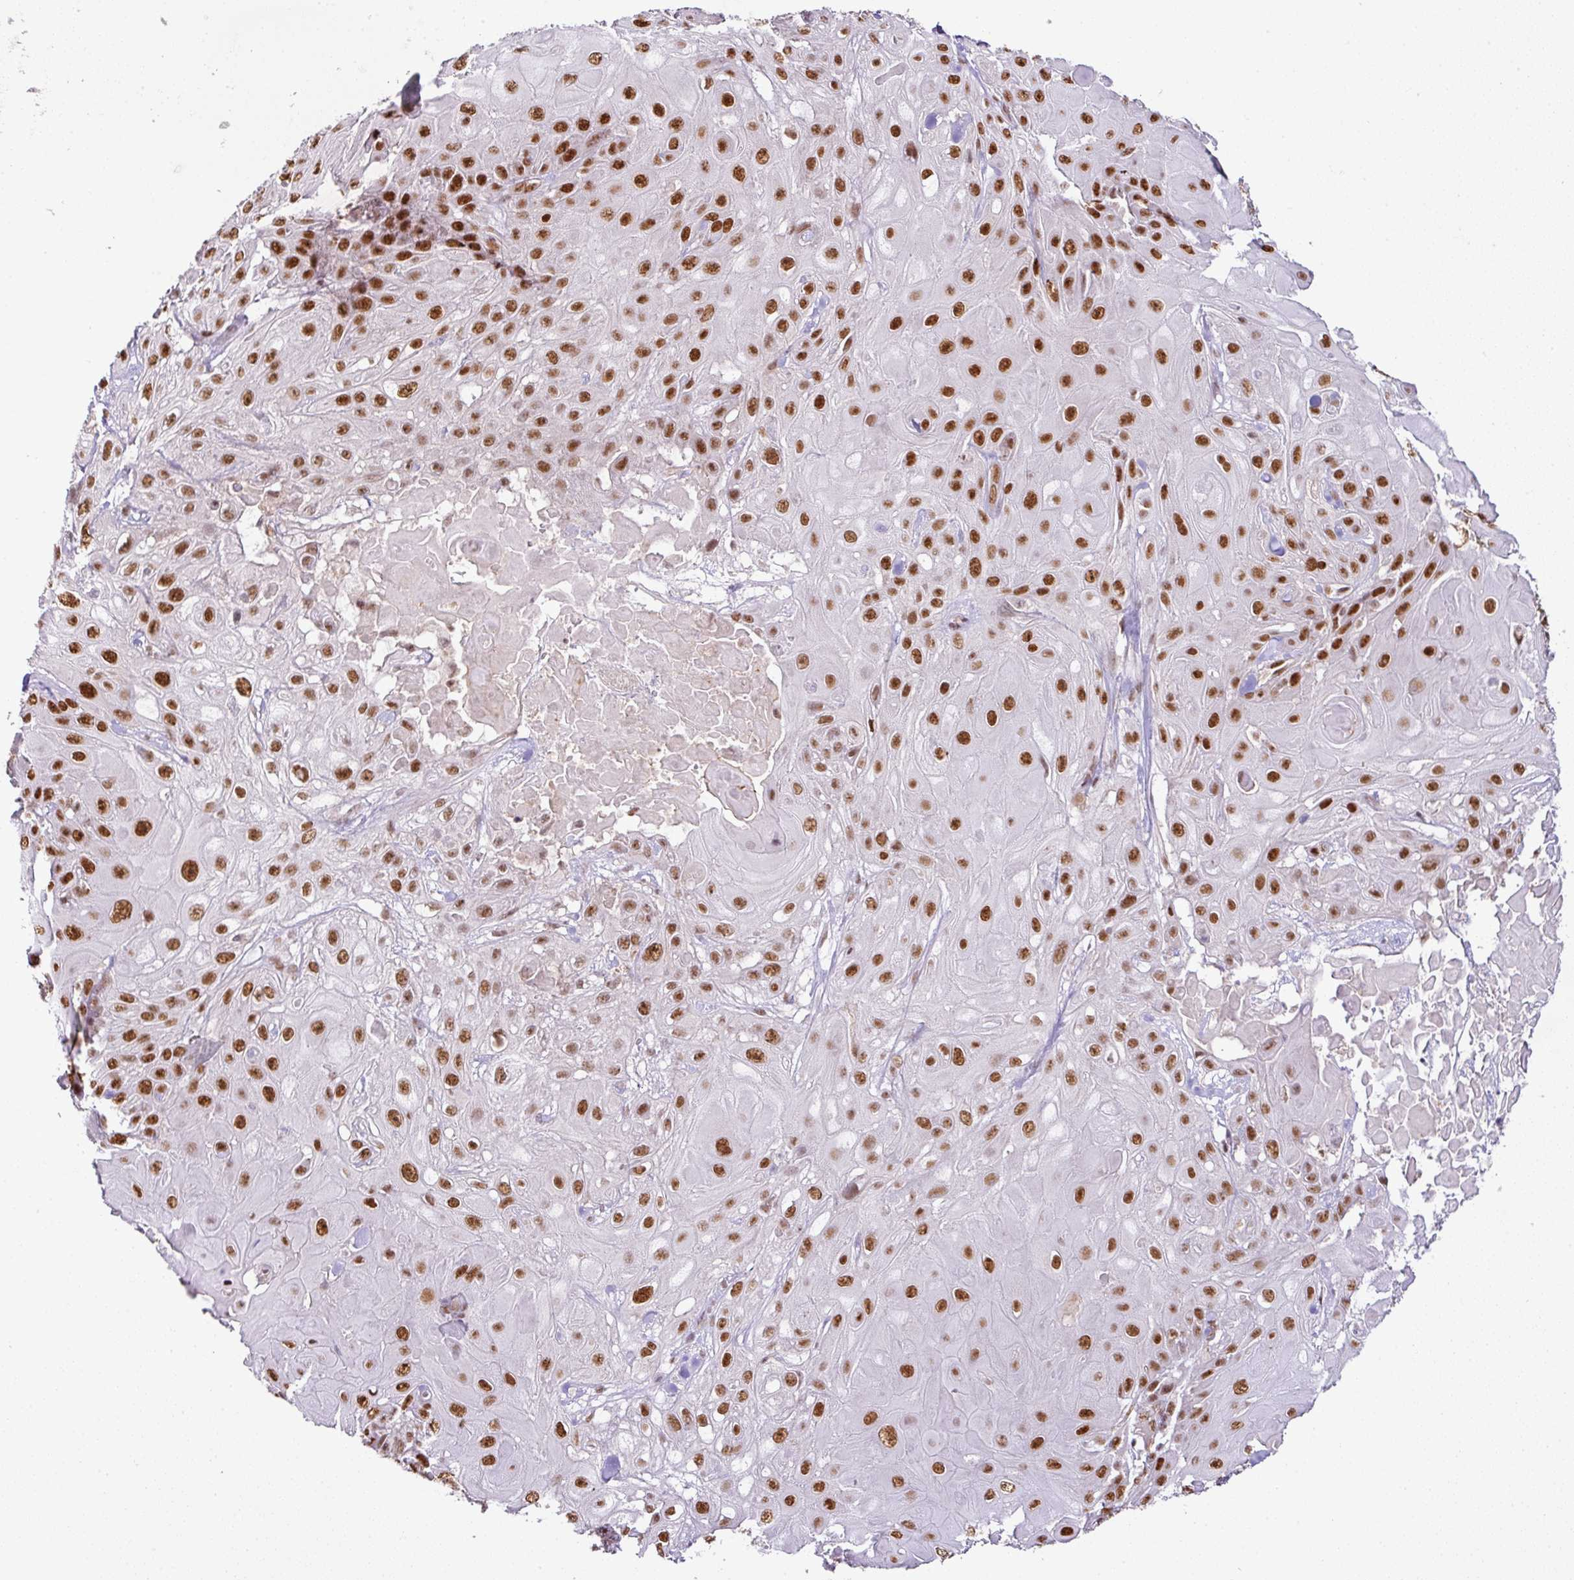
{"staining": {"intensity": "strong", "quantity": ">75%", "location": "nuclear"}, "tissue": "skin cancer", "cell_type": "Tumor cells", "image_type": "cancer", "snomed": [{"axis": "morphology", "description": "Normal tissue, NOS"}, {"axis": "morphology", "description": "Squamous cell carcinoma, NOS"}, {"axis": "topography", "description": "Skin"}, {"axis": "topography", "description": "Cartilage tissue"}], "caption": "The immunohistochemical stain shows strong nuclear staining in tumor cells of skin squamous cell carcinoma tissue.", "gene": "PGAP4", "patient": {"sex": "female", "age": 79}}